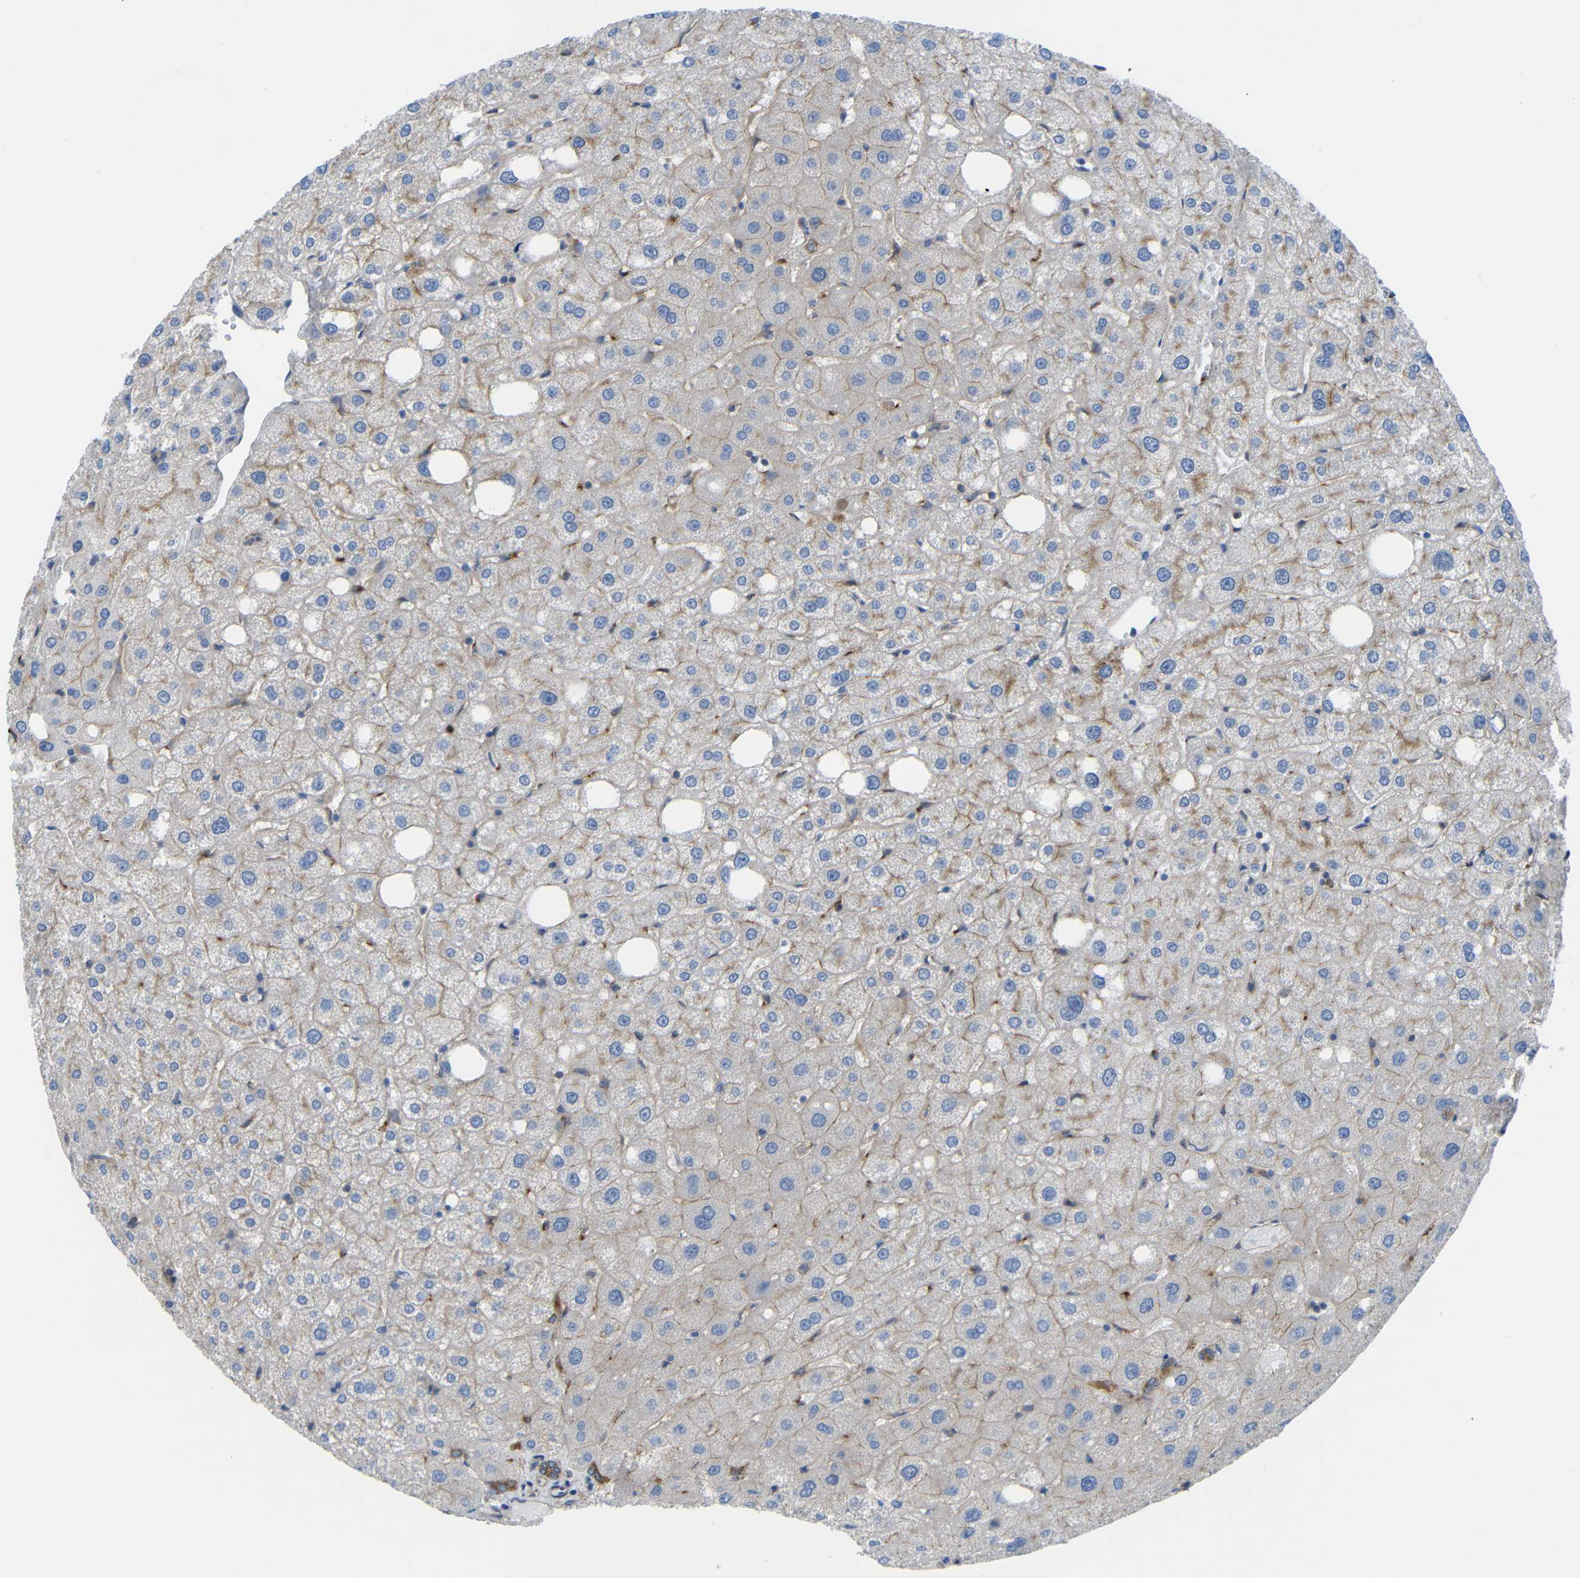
{"staining": {"intensity": "moderate", "quantity": ">75%", "location": "cytoplasmic/membranous"}, "tissue": "liver", "cell_type": "Cholangiocytes", "image_type": "normal", "snomed": [{"axis": "morphology", "description": "Normal tissue, NOS"}, {"axis": "topography", "description": "Liver"}], "caption": "Protein analysis of unremarkable liver demonstrates moderate cytoplasmic/membranous expression in about >75% of cholangiocytes.", "gene": "SYPL1", "patient": {"sex": "male", "age": 73}}